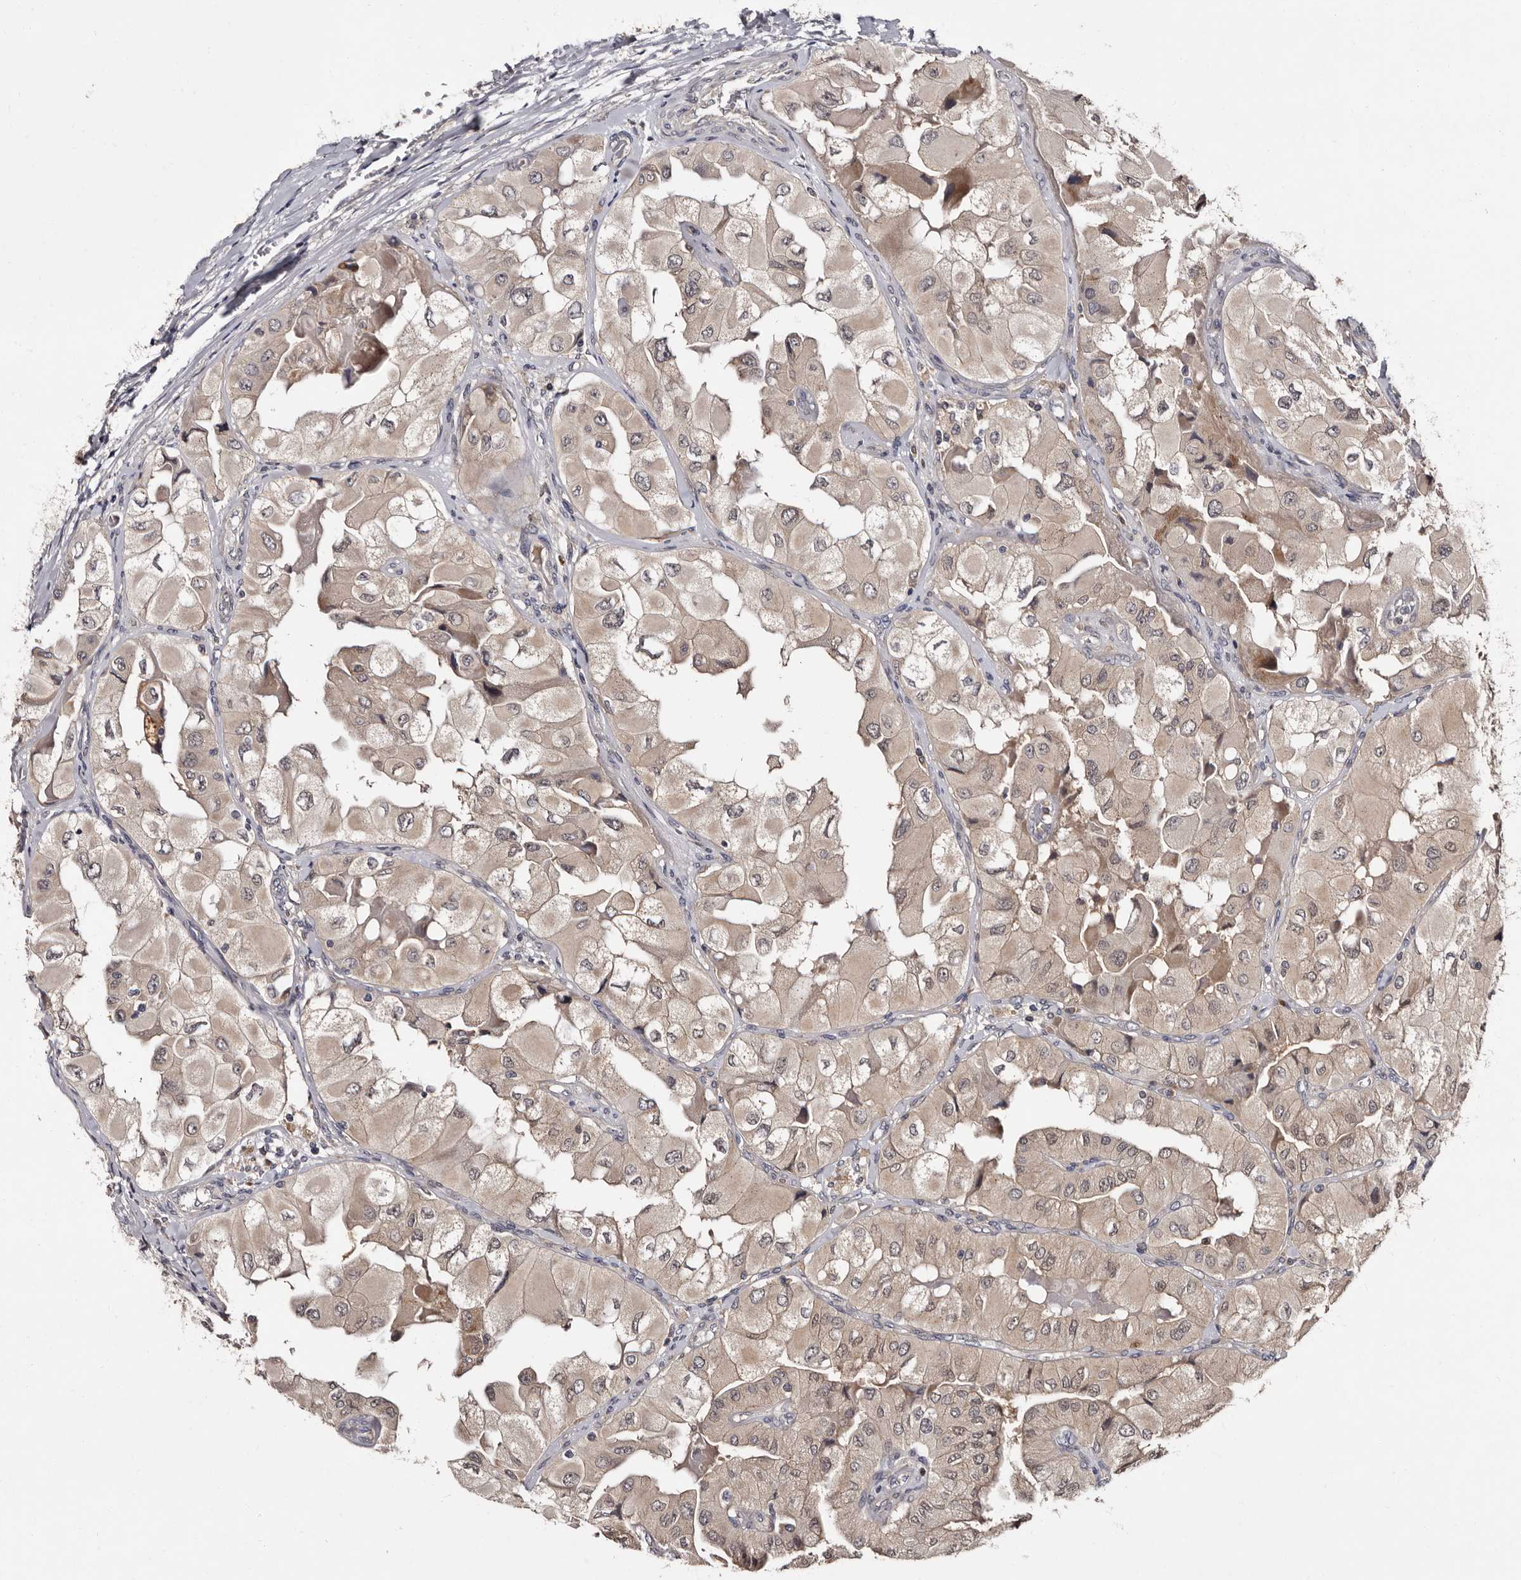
{"staining": {"intensity": "weak", "quantity": ">75%", "location": "cytoplasmic/membranous,nuclear"}, "tissue": "thyroid cancer", "cell_type": "Tumor cells", "image_type": "cancer", "snomed": [{"axis": "morphology", "description": "Papillary adenocarcinoma, NOS"}, {"axis": "topography", "description": "Thyroid gland"}], "caption": "Immunohistochemical staining of thyroid cancer displays weak cytoplasmic/membranous and nuclear protein expression in about >75% of tumor cells.", "gene": "DNPH1", "patient": {"sex": "female", "age": 59}}